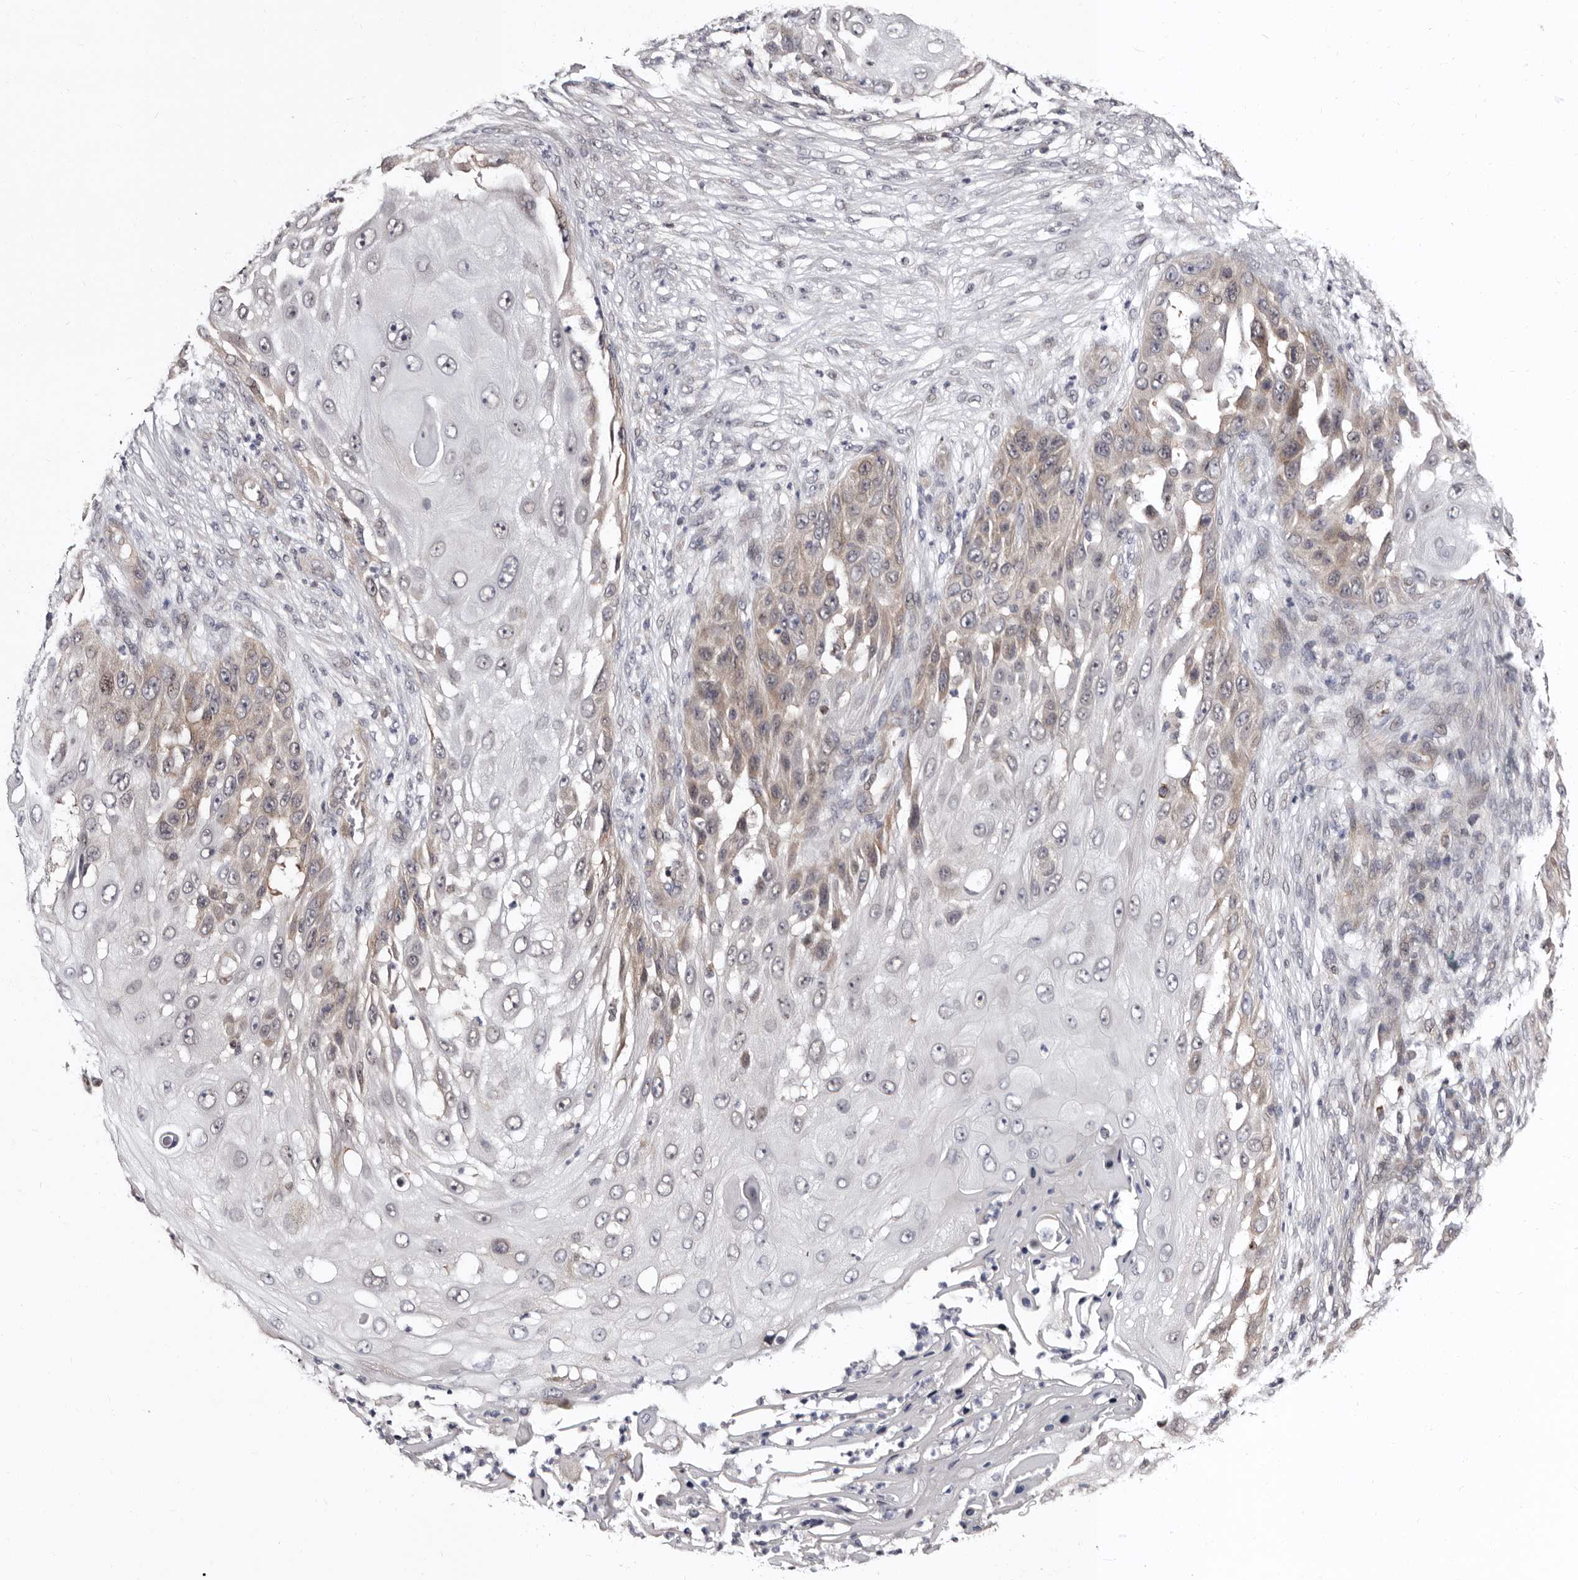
{"staining": {"intensity": "weak", "quantity": "25%-75%", "location": "cytoplasmic/membranous"}, "tissue": "skin cancer", "cell_type": "Tumor cells", "image_type": "cancer", "snomed": [{"axis": "morphology", "description": "Squamous cell carcinoma, NOS"}, {"axis": "topography", "description": "Skin"}], "caption": "Immunohistochemistry (IHC) of squamous cell carcinoma (skin) shows low levels of weak cytoplasmic/membranous staining in approximately 25%-75% of tumor cells.", "gene": "PHF20L1", "patient": {"sex": "female", "age": 44}}